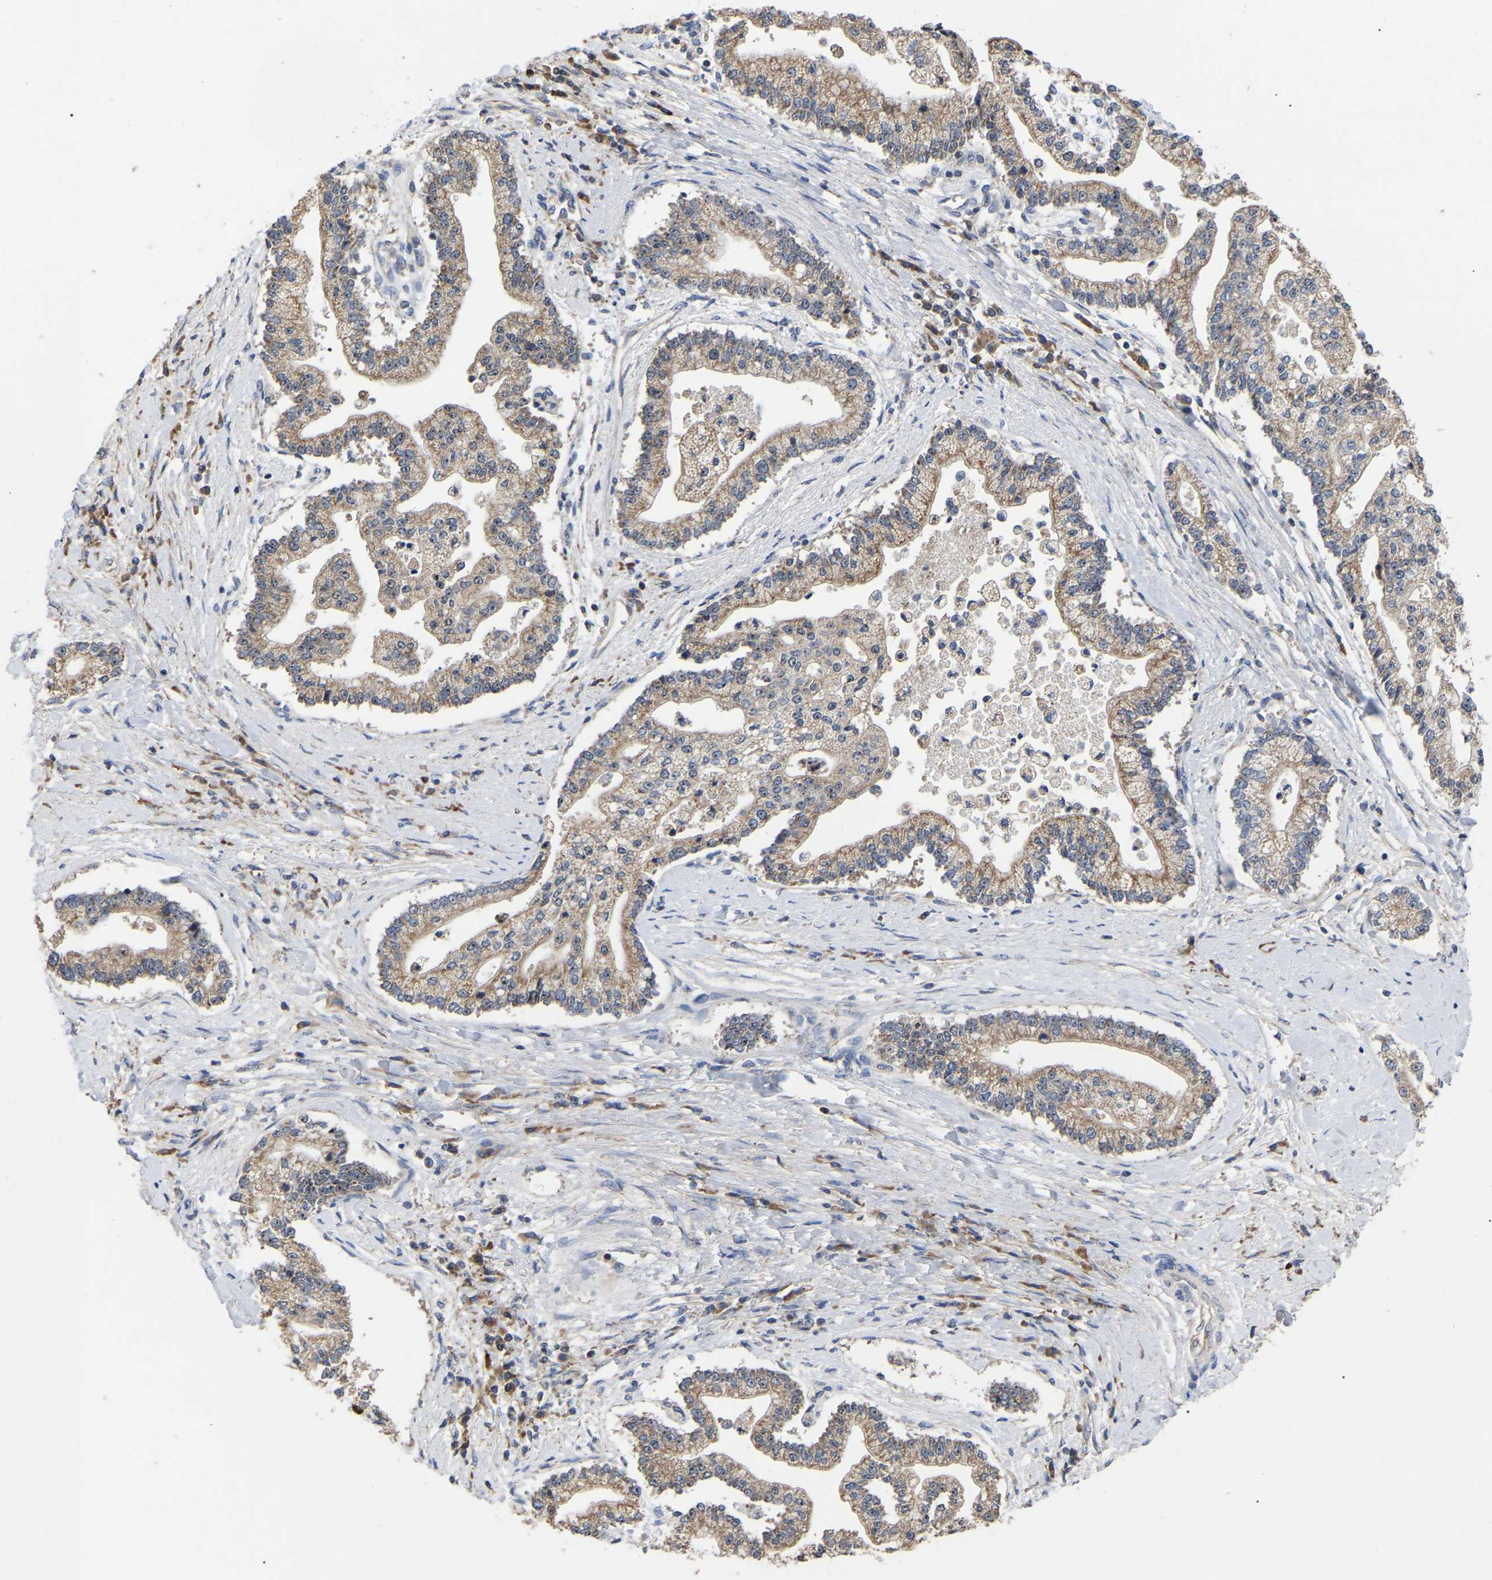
{"staining": {"intensity": "moderate", "quantity": ">75%", "location": "cytoplasmic/membranous"}, "tissue": "liver cancer", "cell_type": "Tumor cells", "image_type": "cancer", "snomed": [{"axis": "morphology", "description": "Cholangiocarcinoma"}, {"axis": "topography", "description": "Liver"}], "caption": "There is medium levels of moderate cytoplasmic/membranous positivity in tumor cells of cholangiocarcinoma (liver), as demonstrated by immunohistochemical staining (brown color).", "gene": "NOP53", "patient": {"sex": "male", "age": 50}}